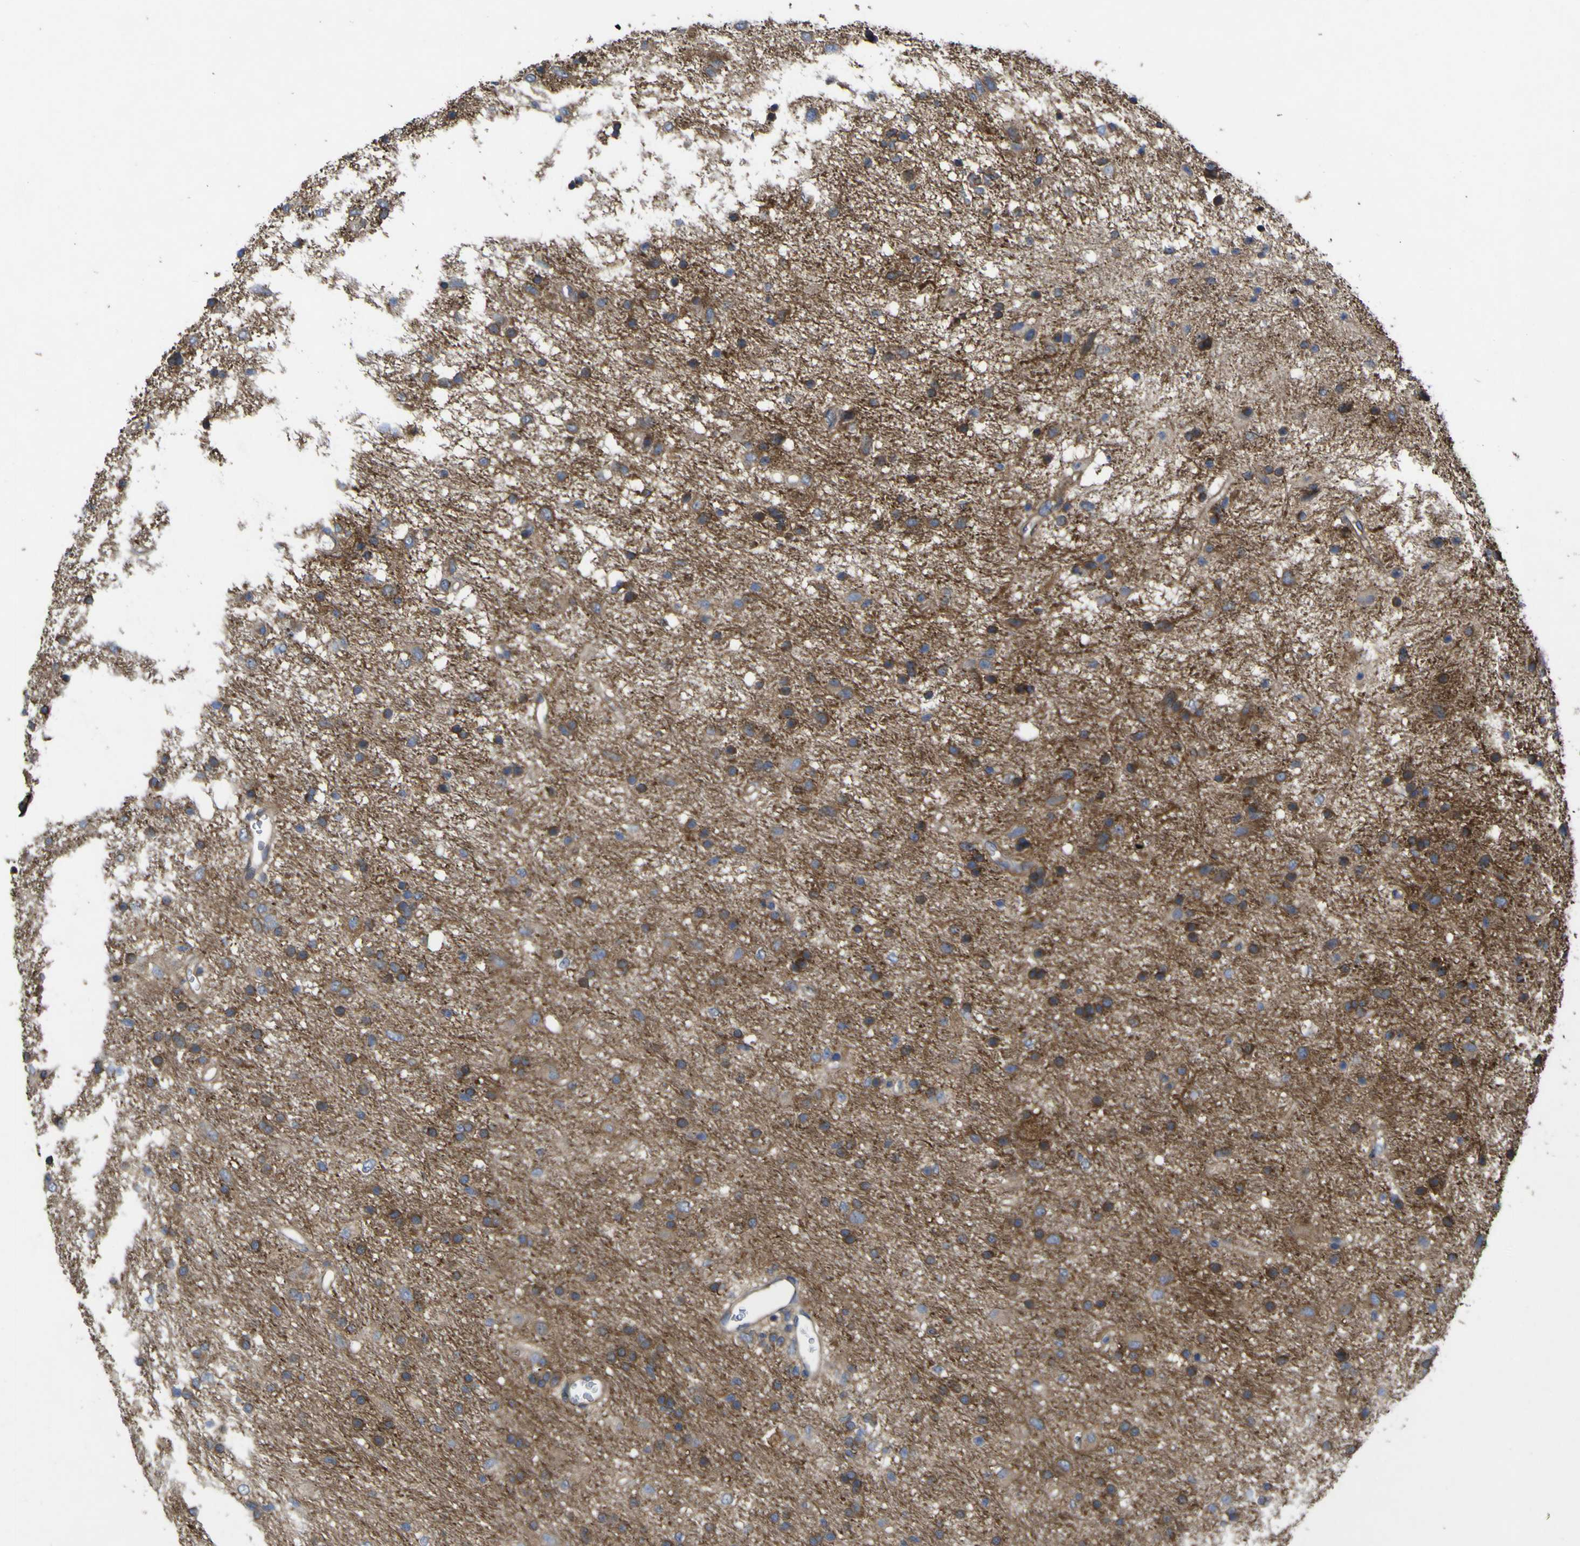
{"staining": {"intensity": "moderate", "quantity": "25%-75%", "location": "cytoplasmic/membranous"}, "tissue": "glioma", "cell_type": "Tumor cells", "image_type": "cancer", "snomed": [{"axis": "morphology", "description": "Glioma, malignant, Low grade"}, {"axis": "topography", "description": "Brain"}], "caption": "Immunohistochemical staining of glioma reveals medium levels of moderate cytoplasmic/membranous expression in about 25%-75% of tumor cells.", "gene": "TNFSF15", "patient": {"sex": "female", "age": 36}}